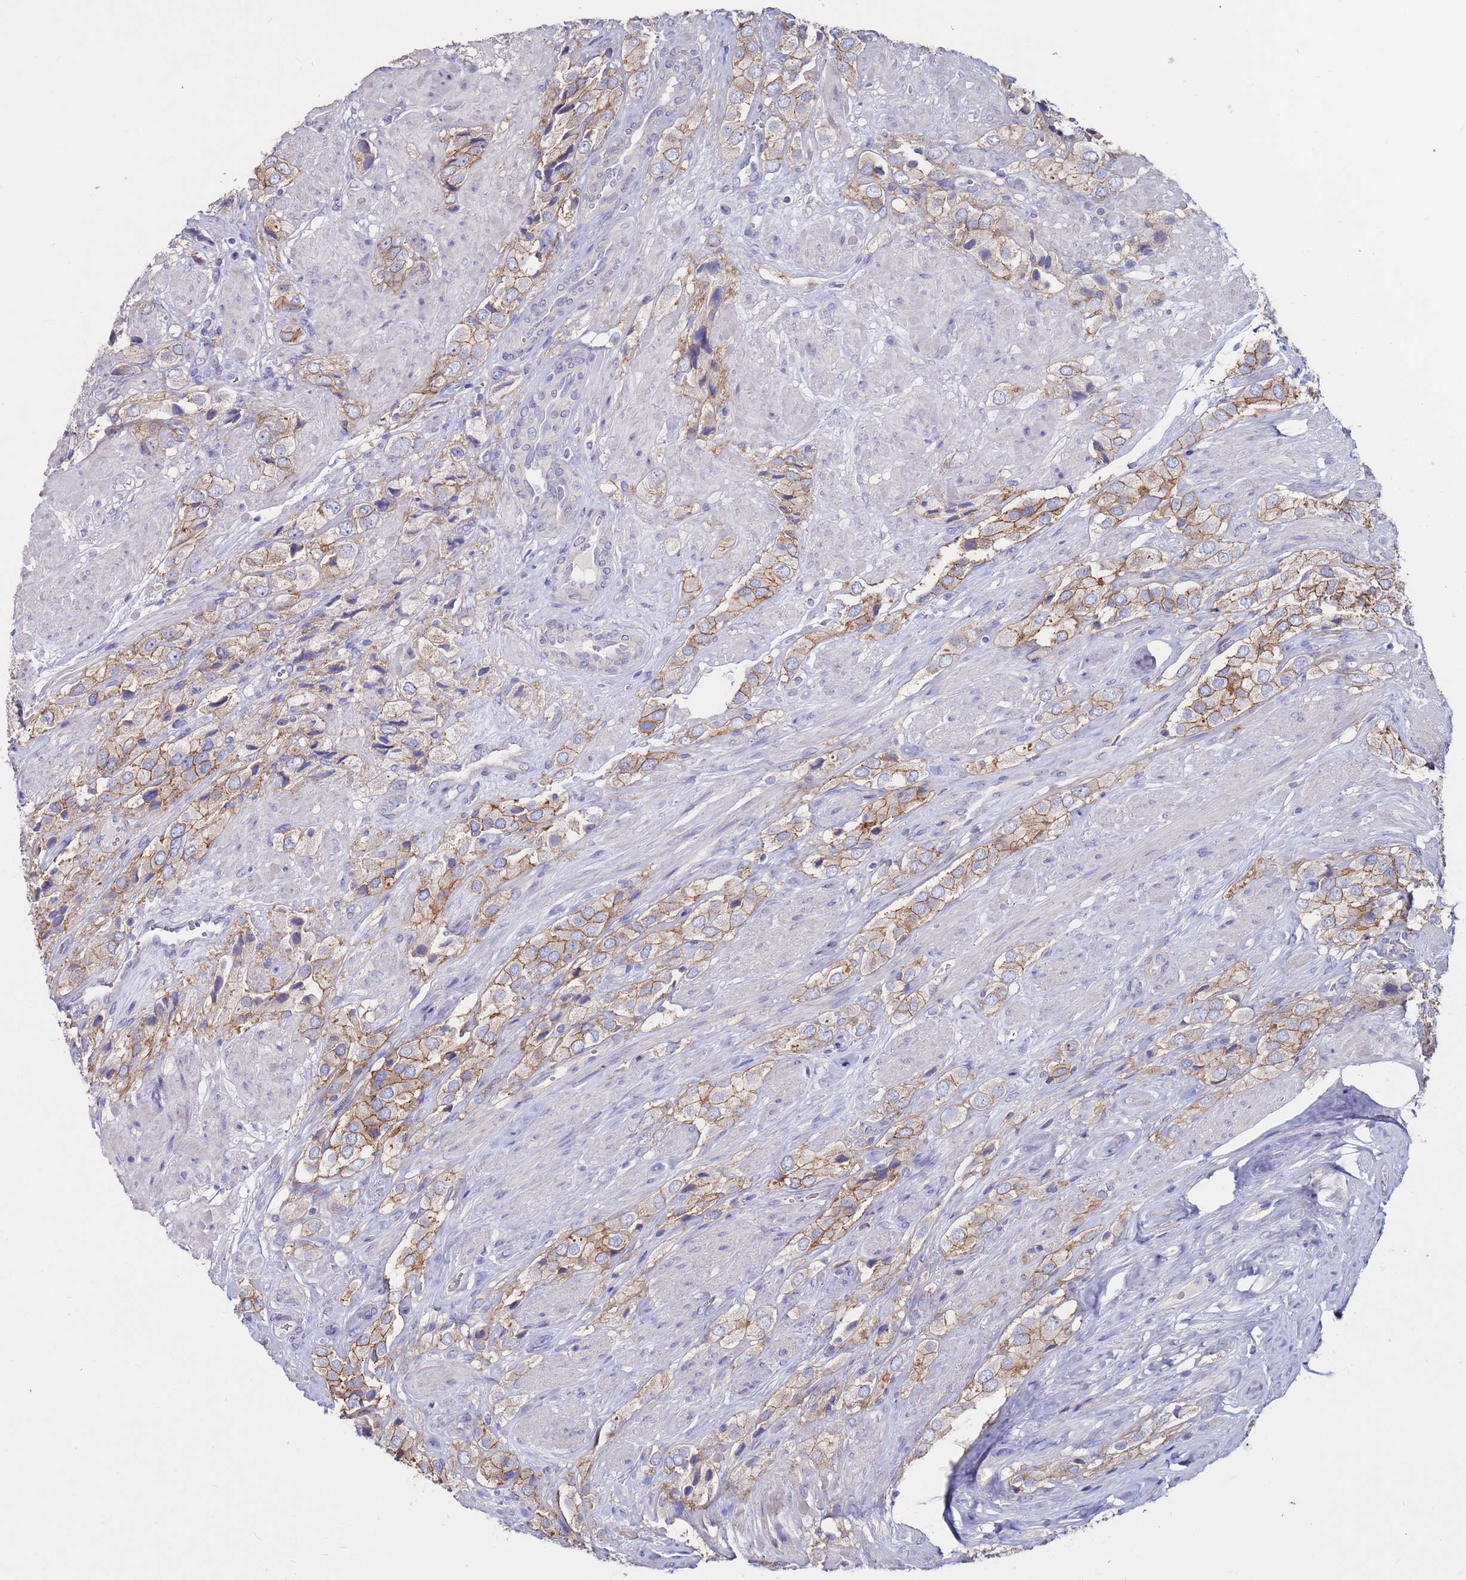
{"staining": {"intensity": "strong", "quantity": ">75%", "location": "cytoplasmic/membranous"}, "tissue": "prostate cancer", "cell_type": "Tumor cells", "image_type": "cancer", "snomed": [{"axis": "morphology", "description": "Adenocarcinoma, High grade"}, {"axis": "topography", "description": "Prostate and seminal vesicle, NOS"}], "caption": "Prostate cancer (adenocarcinoma (high-grade)) tissue shows strong cytoplasmic/membranous staining in approximately >75% of tumor cells, visualized by immunohistochemistry. Using DAB (3,3'-diaminobenzidine) (brown) and hematoxylin (blue) stains, captured at high magnification using brightfield microscopy.", "gene": "KRTCAP3", "patient": {"sex": "male", "age": 64}}